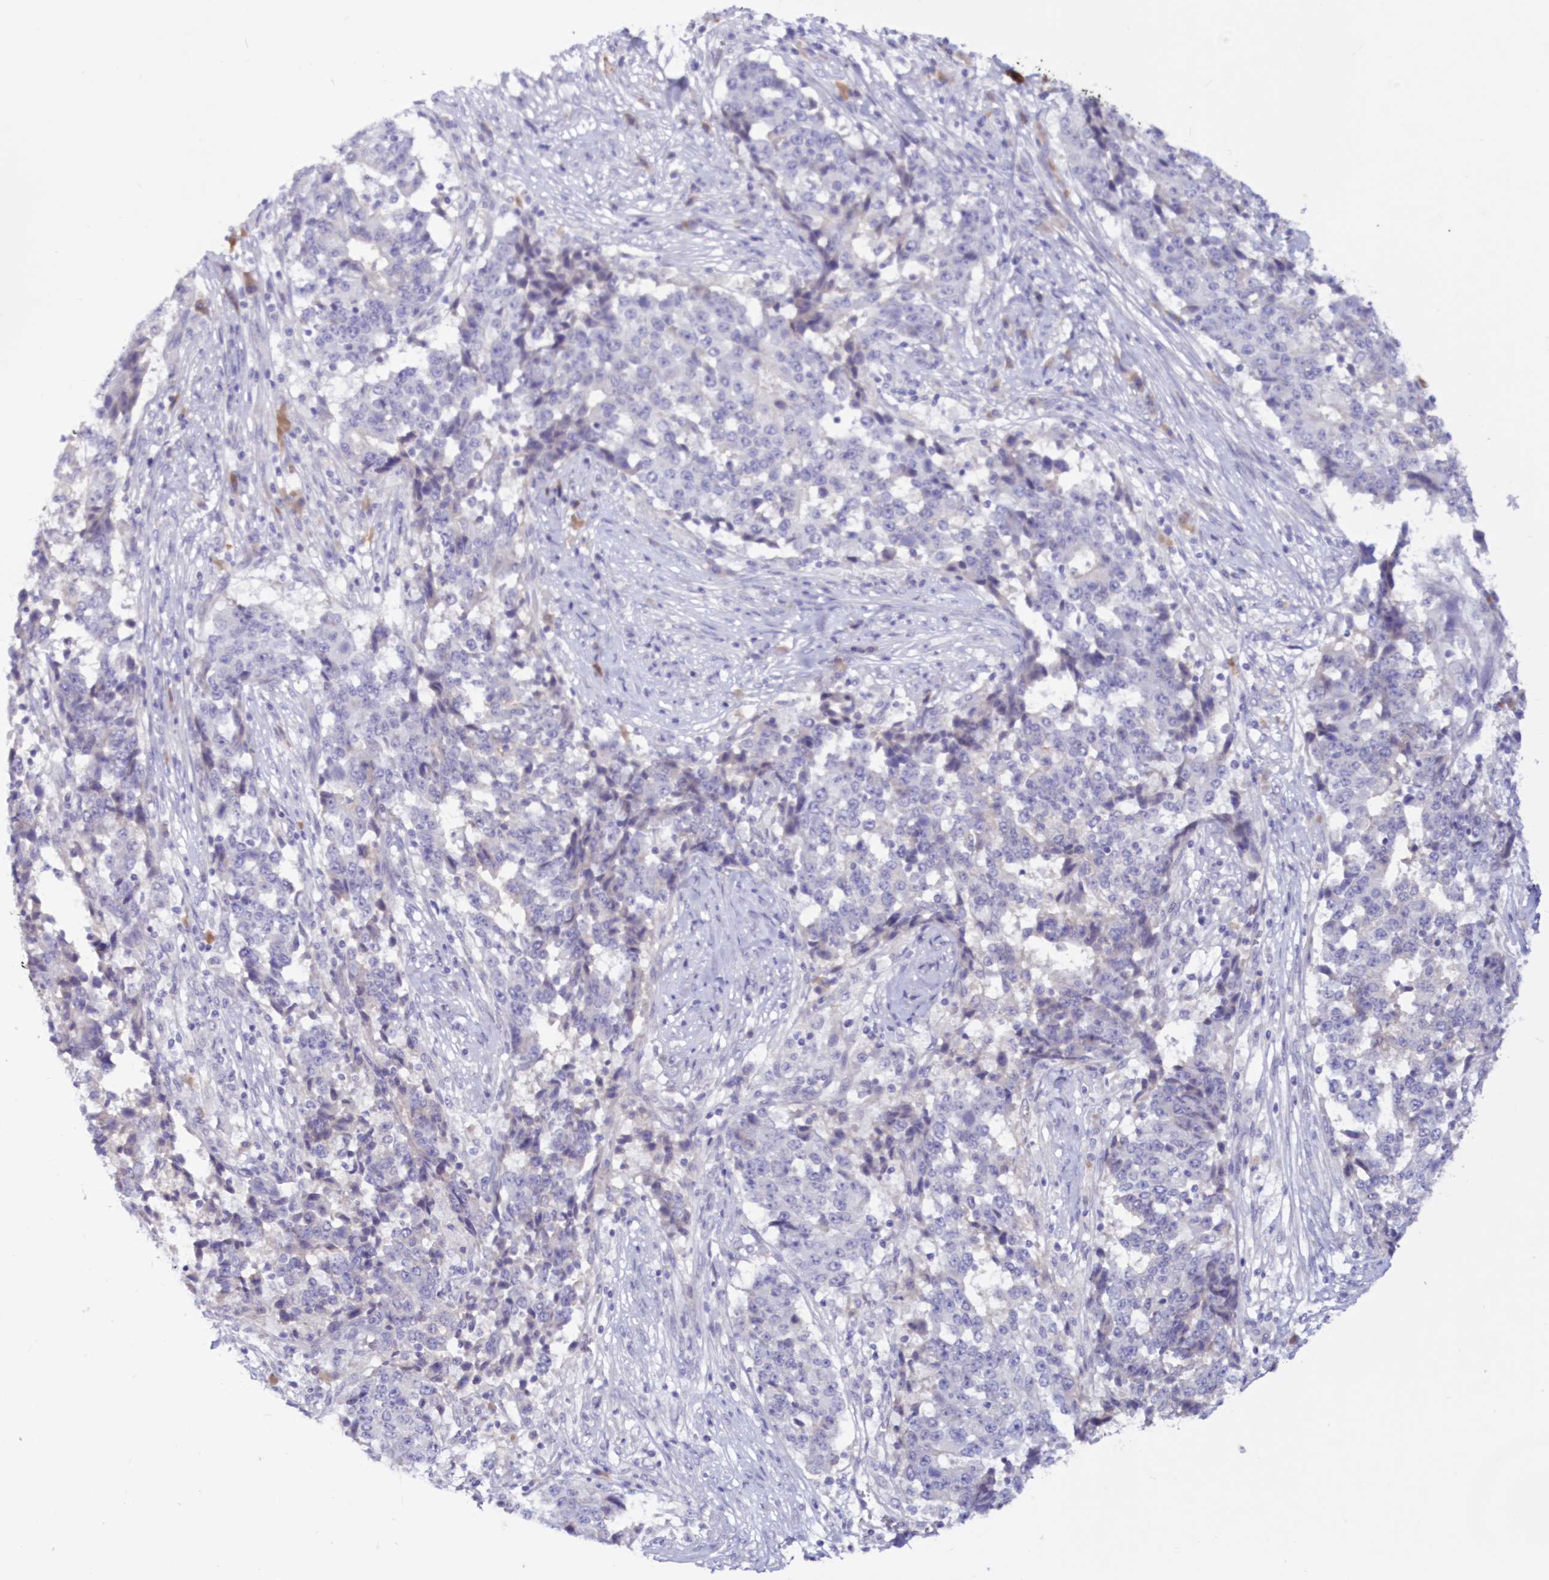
{"staining": {"intensity": "negative", "quantity": "none", "location": "none"}, "tissue": "stomach cancer", "cell_type": "Tumor cells", "image_type": "cancer", "snomed": [{"axis": "morphology", "description": "Adenocarcinoma, NOS"}, {"axis": "topography", "description": "Stomach"}], "caption": "The image shows no staining of tumor cells in stomach adenocarcinoma.", "gene": "SNED1", "patient": {"sex": "male", "age": 59}}